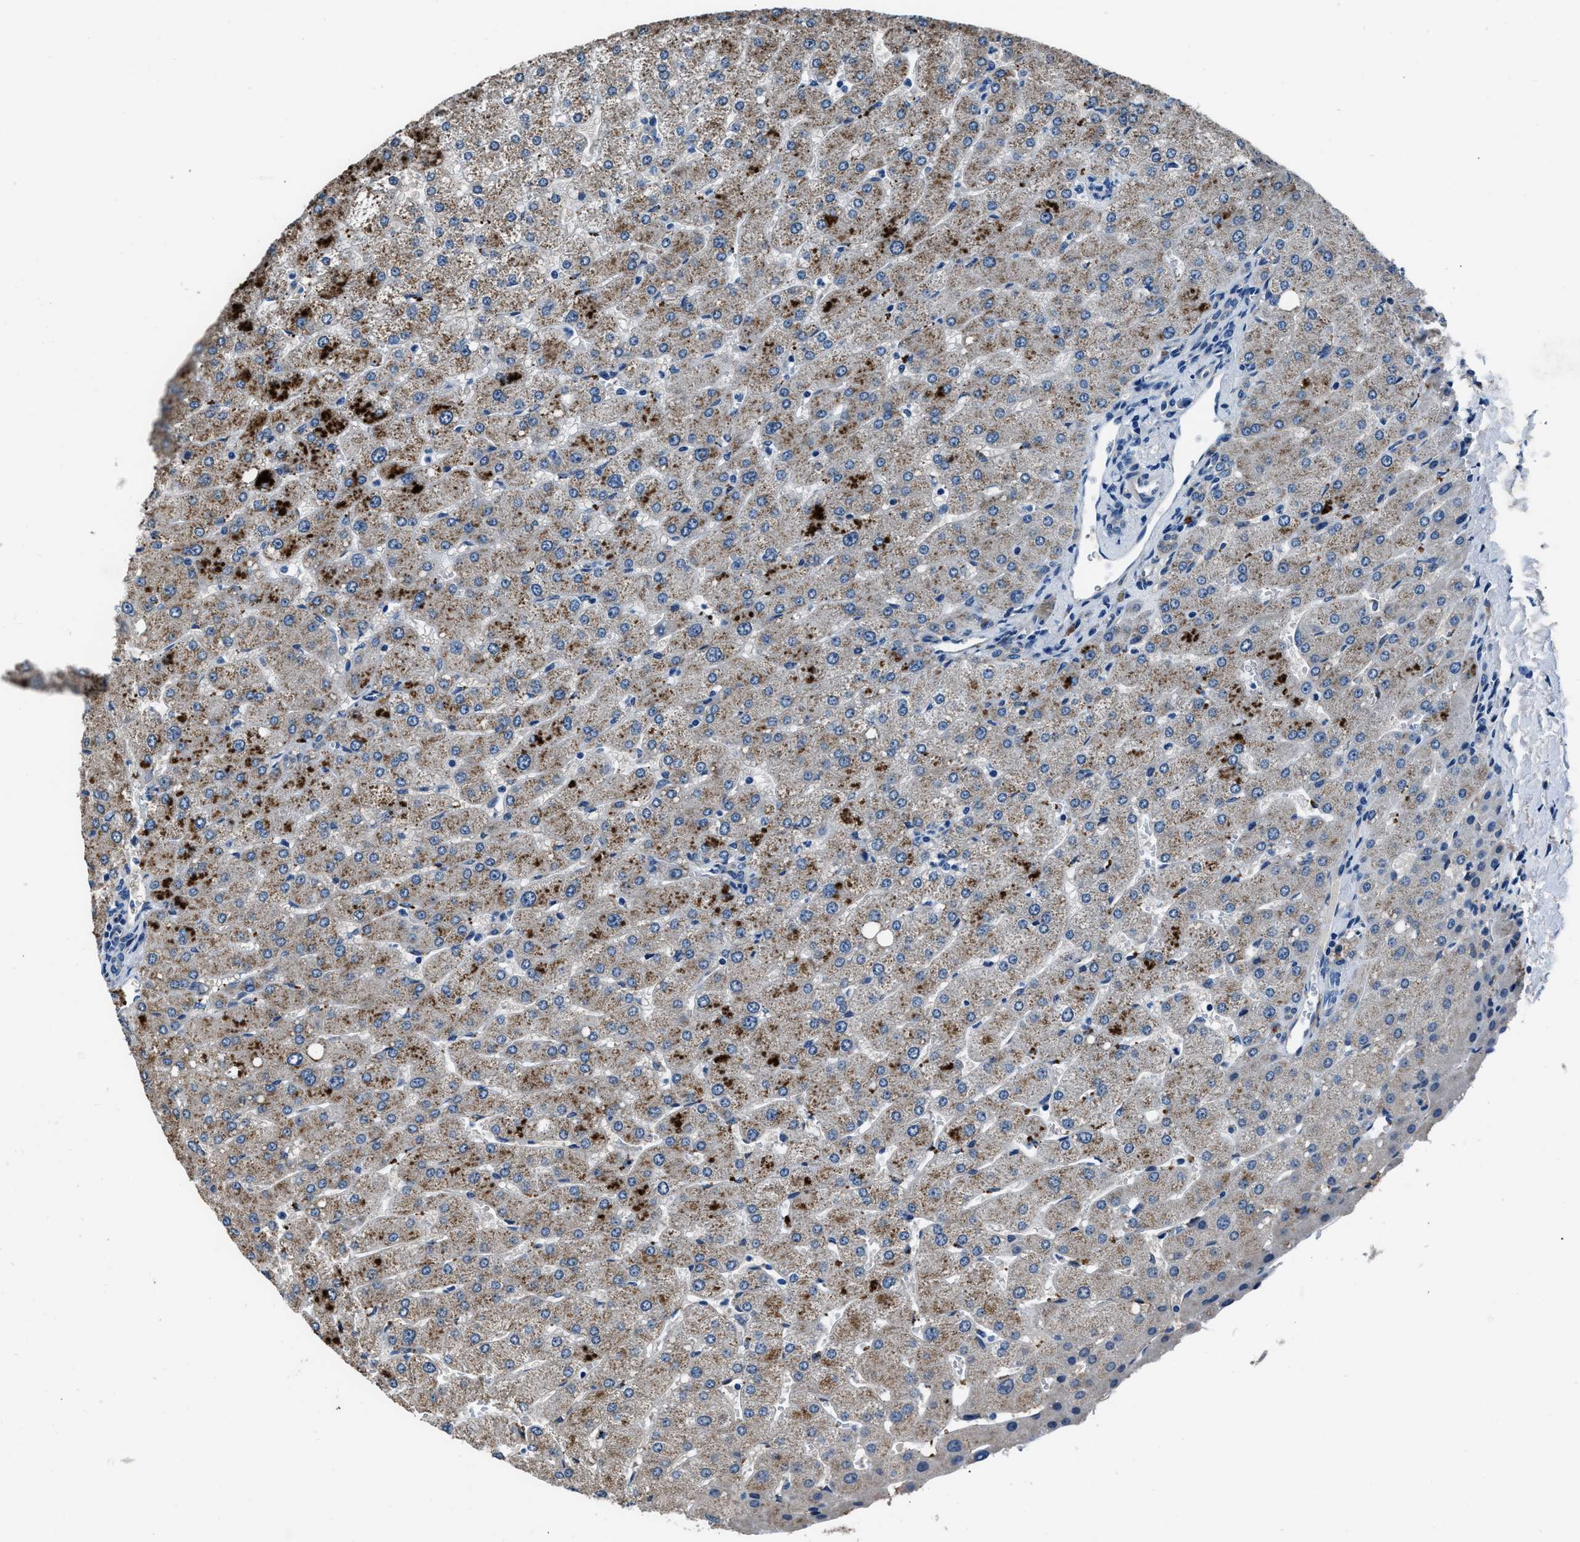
{"staining": {"intensity": "negative", "quantity": "none", "location": "none"}, "tissue": "liver", "cell_type": "Cholangiocytes", "image_type": "normal", "snomed": [{"axis": "morphology", "description": "Normal tissue, NOS"}, {"axis": "topography", "description": "Liver"}], "caption": "Protein analysis of unremarkable liver exhibits no significant expression in cholangiocytes.", "gene": "PRTFDC1", "patient": {"sex": "male", "age": 55}}